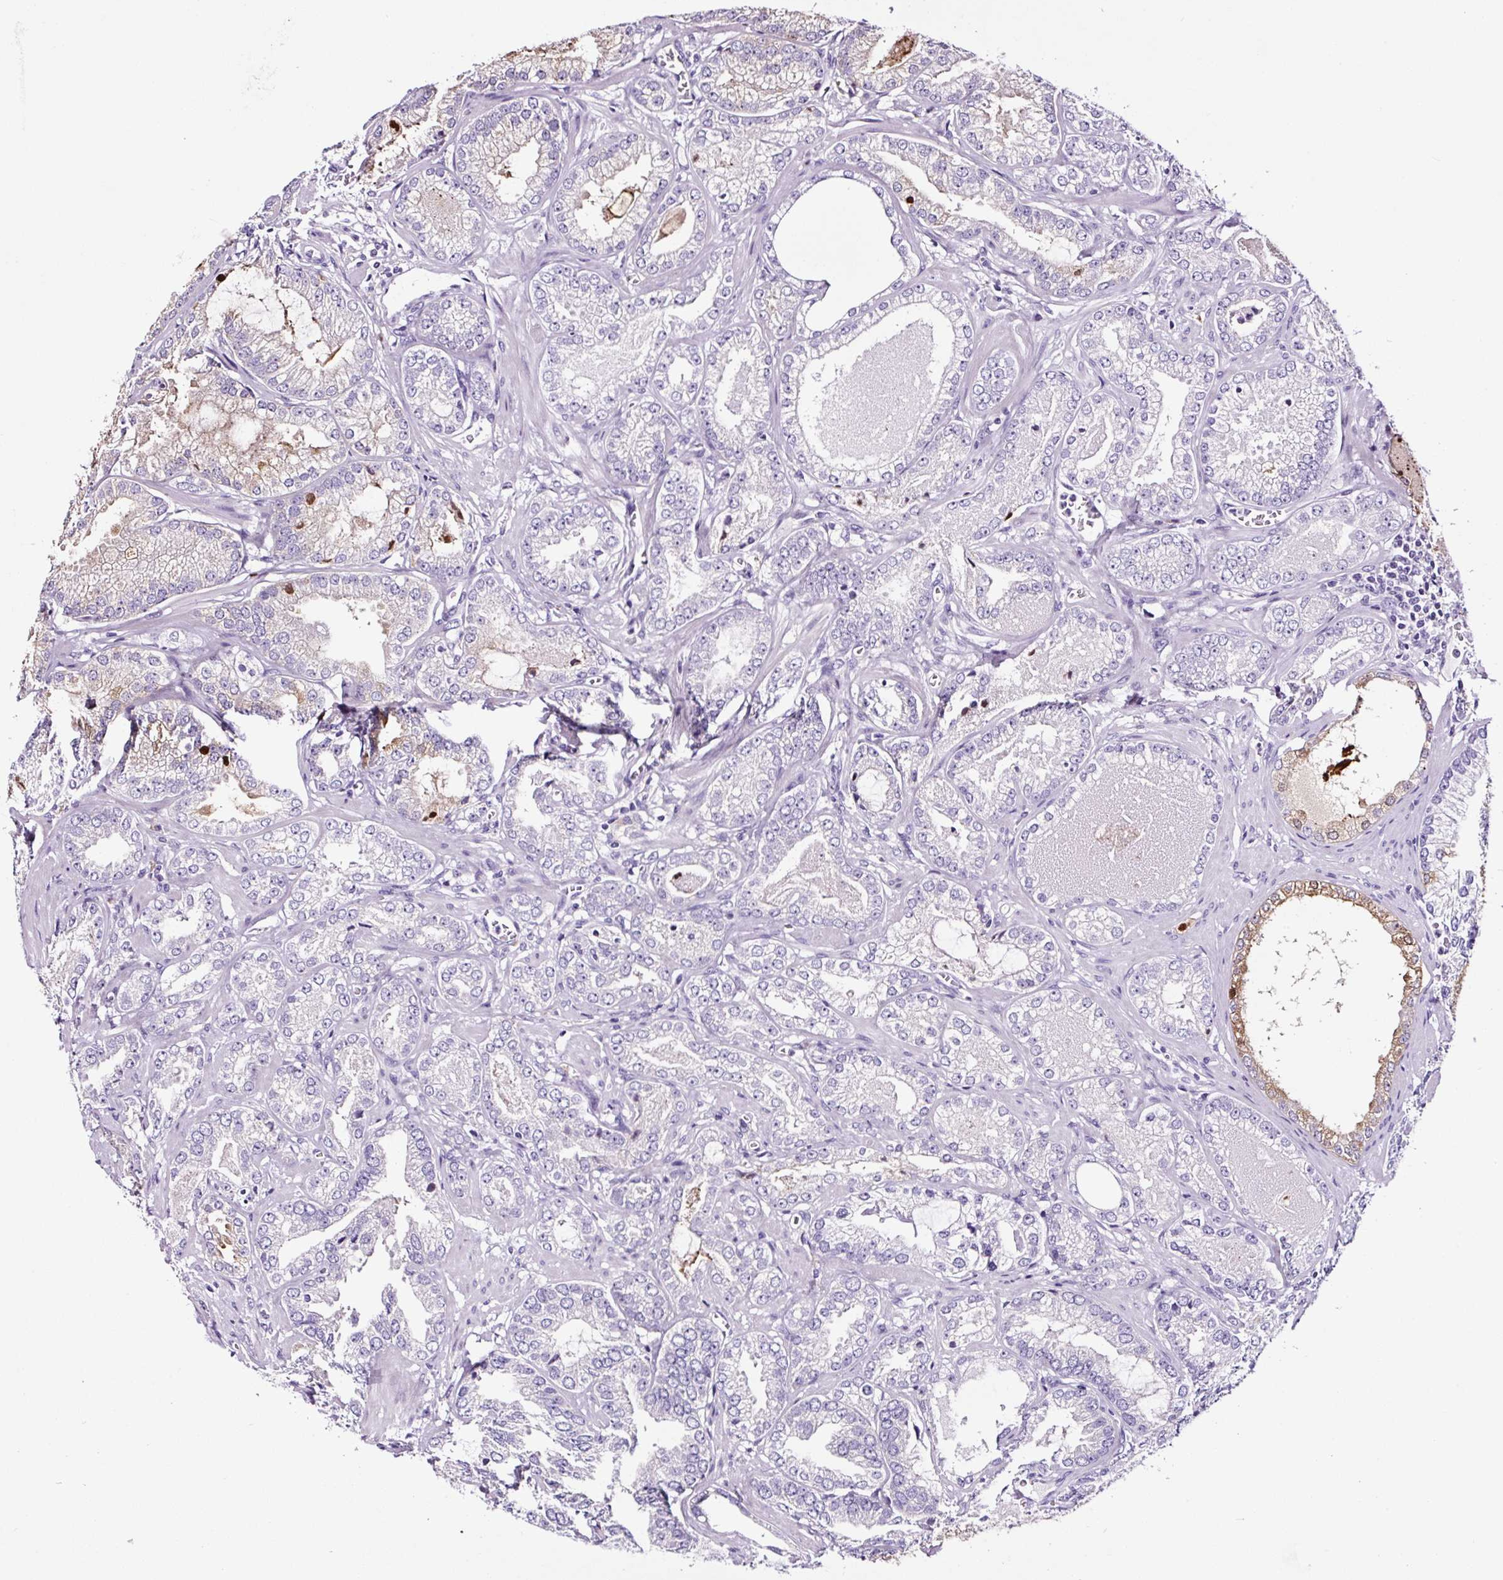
{"staining": {"intensity": "negative", "quantity": "none", "location": "none"}, "tissue": "prostate cancer", "cell_type": "Tumor cells", "image_type": "cancer", "snomed": [{"axis": "morphology", "description": "Adenocarcinoma, Medium grade"}, {"axis": "topography", "description": "Prostate"}], "caption": "Protein analysis of prostate cancer (medium-grade adenocarcinoma) shows no significant expression in tumor cells.", "gene": "FBXL7", "patient": {"sex": "male", "age": 57}}